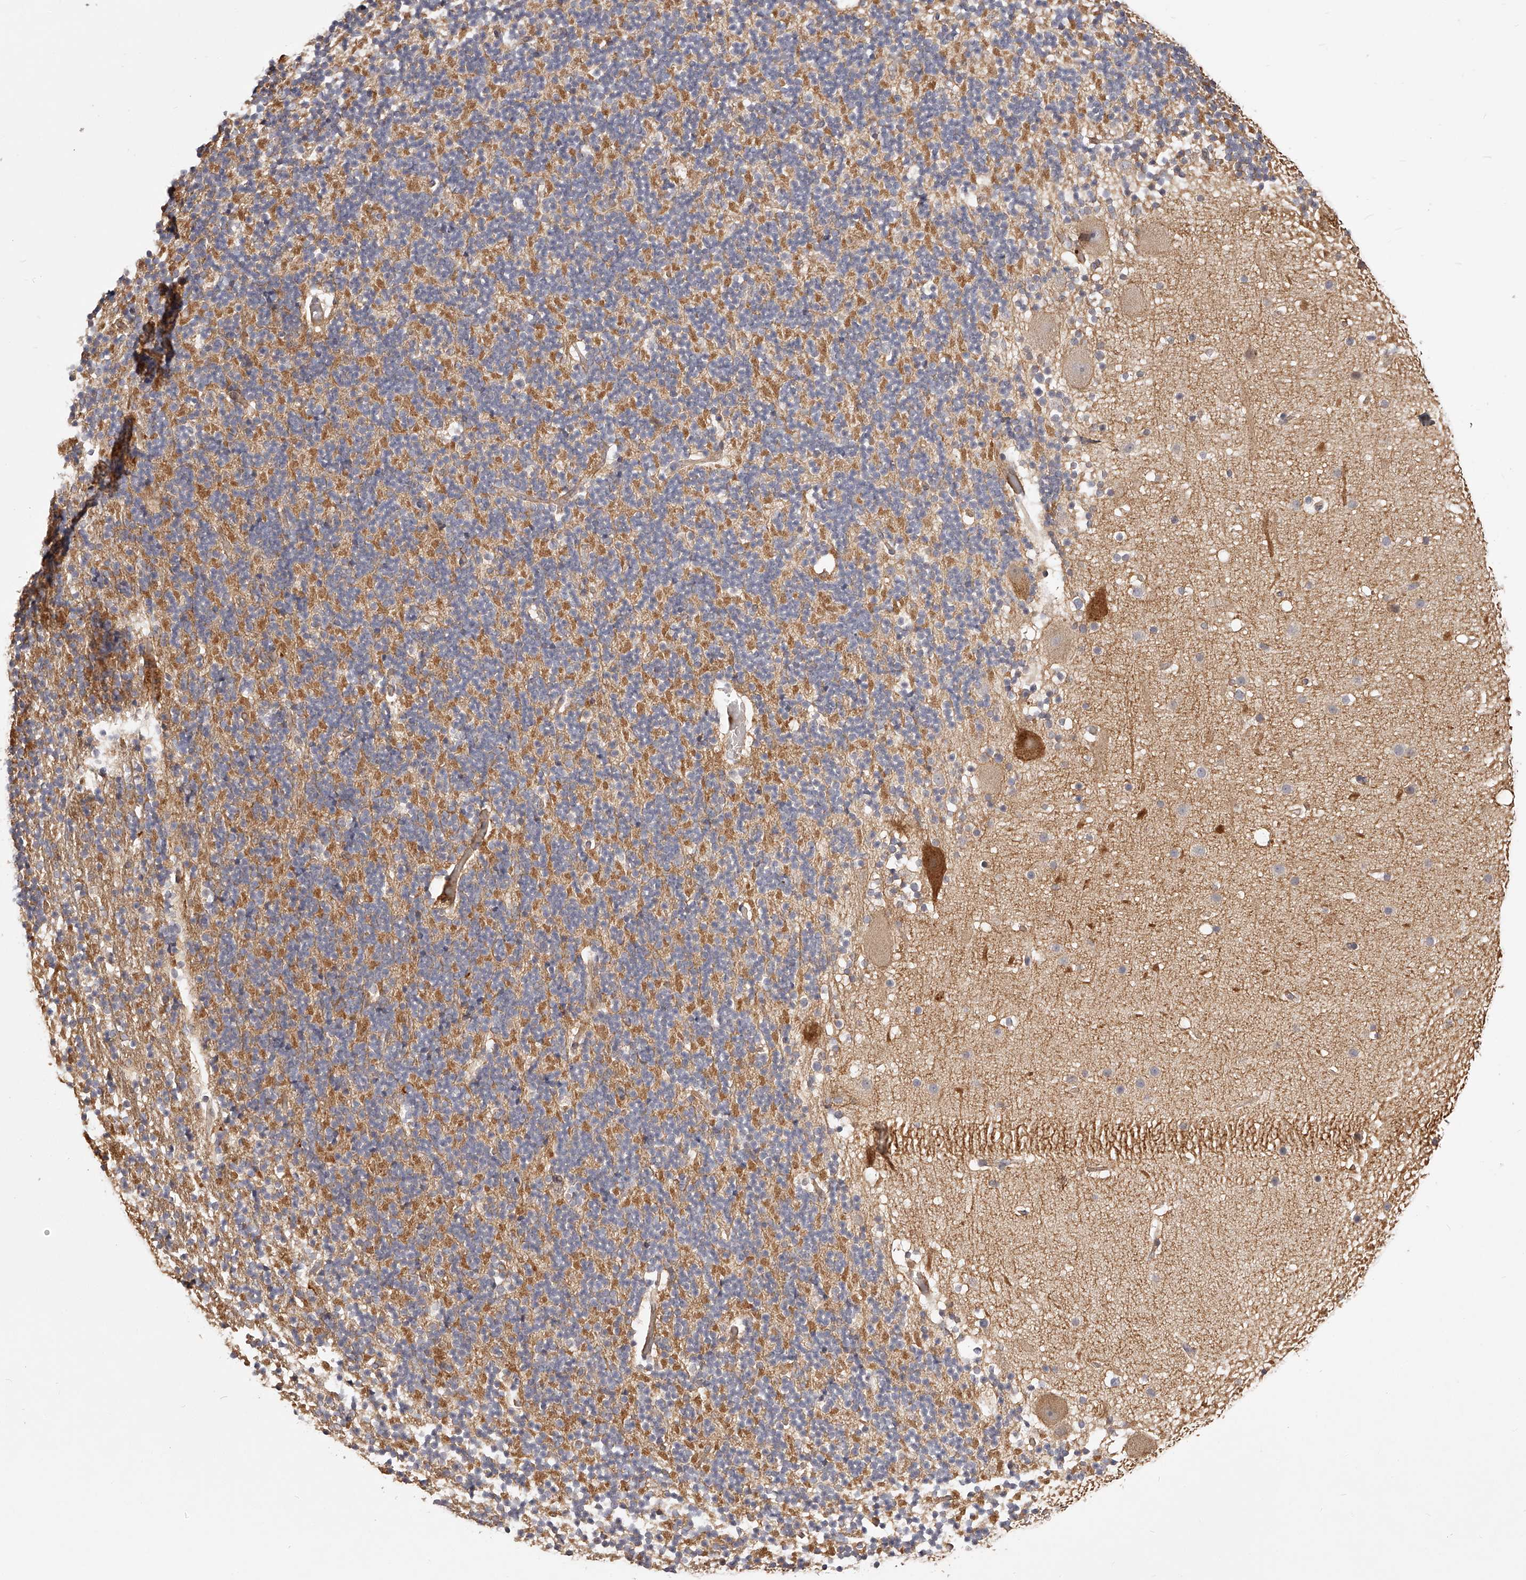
{"staining": {"intensity": "negative", "quantity": "none", "location": "none"}, "tissue": "cerebellum", "cell_type": "Cells in granular layer", "image_type": "normal", "snomed": [{"axis": "morphology", "description": "Normal tissue, NOS"}, {"axis": "topography", "description": "Cerebellum"}], "caption": "Immunohistochemistry of normal cerebellum displays no expression in cells in granular layer. (DAB (3,3'-diaminobenzidine) IHC with hematoxylin counter stain).", "gene": "ZNF582", "patient": {"sex": "male", "age": 57}}